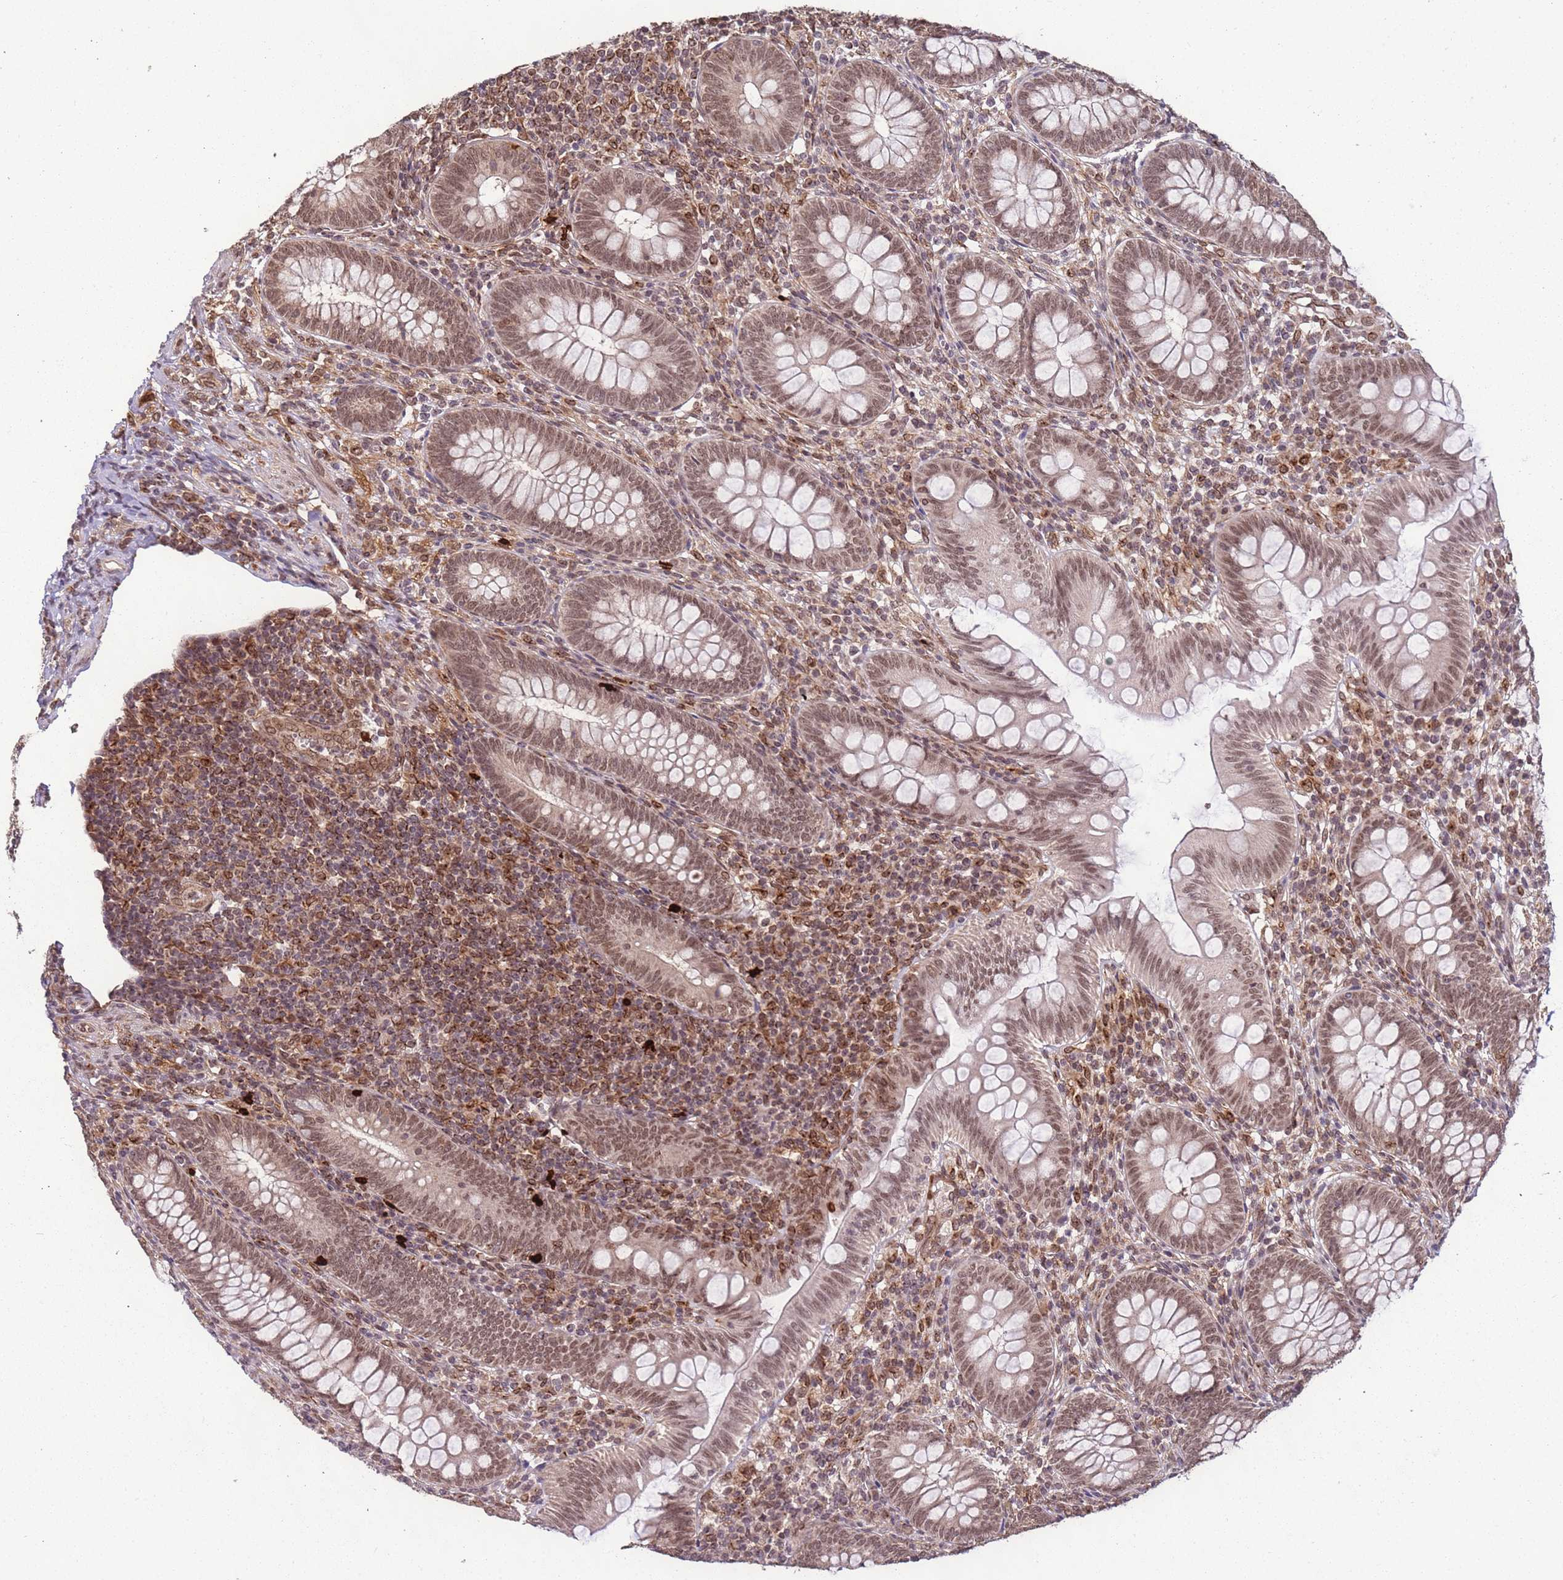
{"staining": {"intensity": "moderate", "quantity": ">75%", "location": "nuclear"}, "tissue": "appendix", "cell_type": "Glandular cells", "image_type": "normal", "snomed": [{"axis": "morphology", "description": "Normal tissue, NOS"}, {"axis": "topography", "description": "Appendix"}], "caption": "The immunohistochemical stain labels moderate nuclear expression in glandular cells of benign appendix.", "gene": "CEP170", "patient": {"sex": "male", "age": 14}}